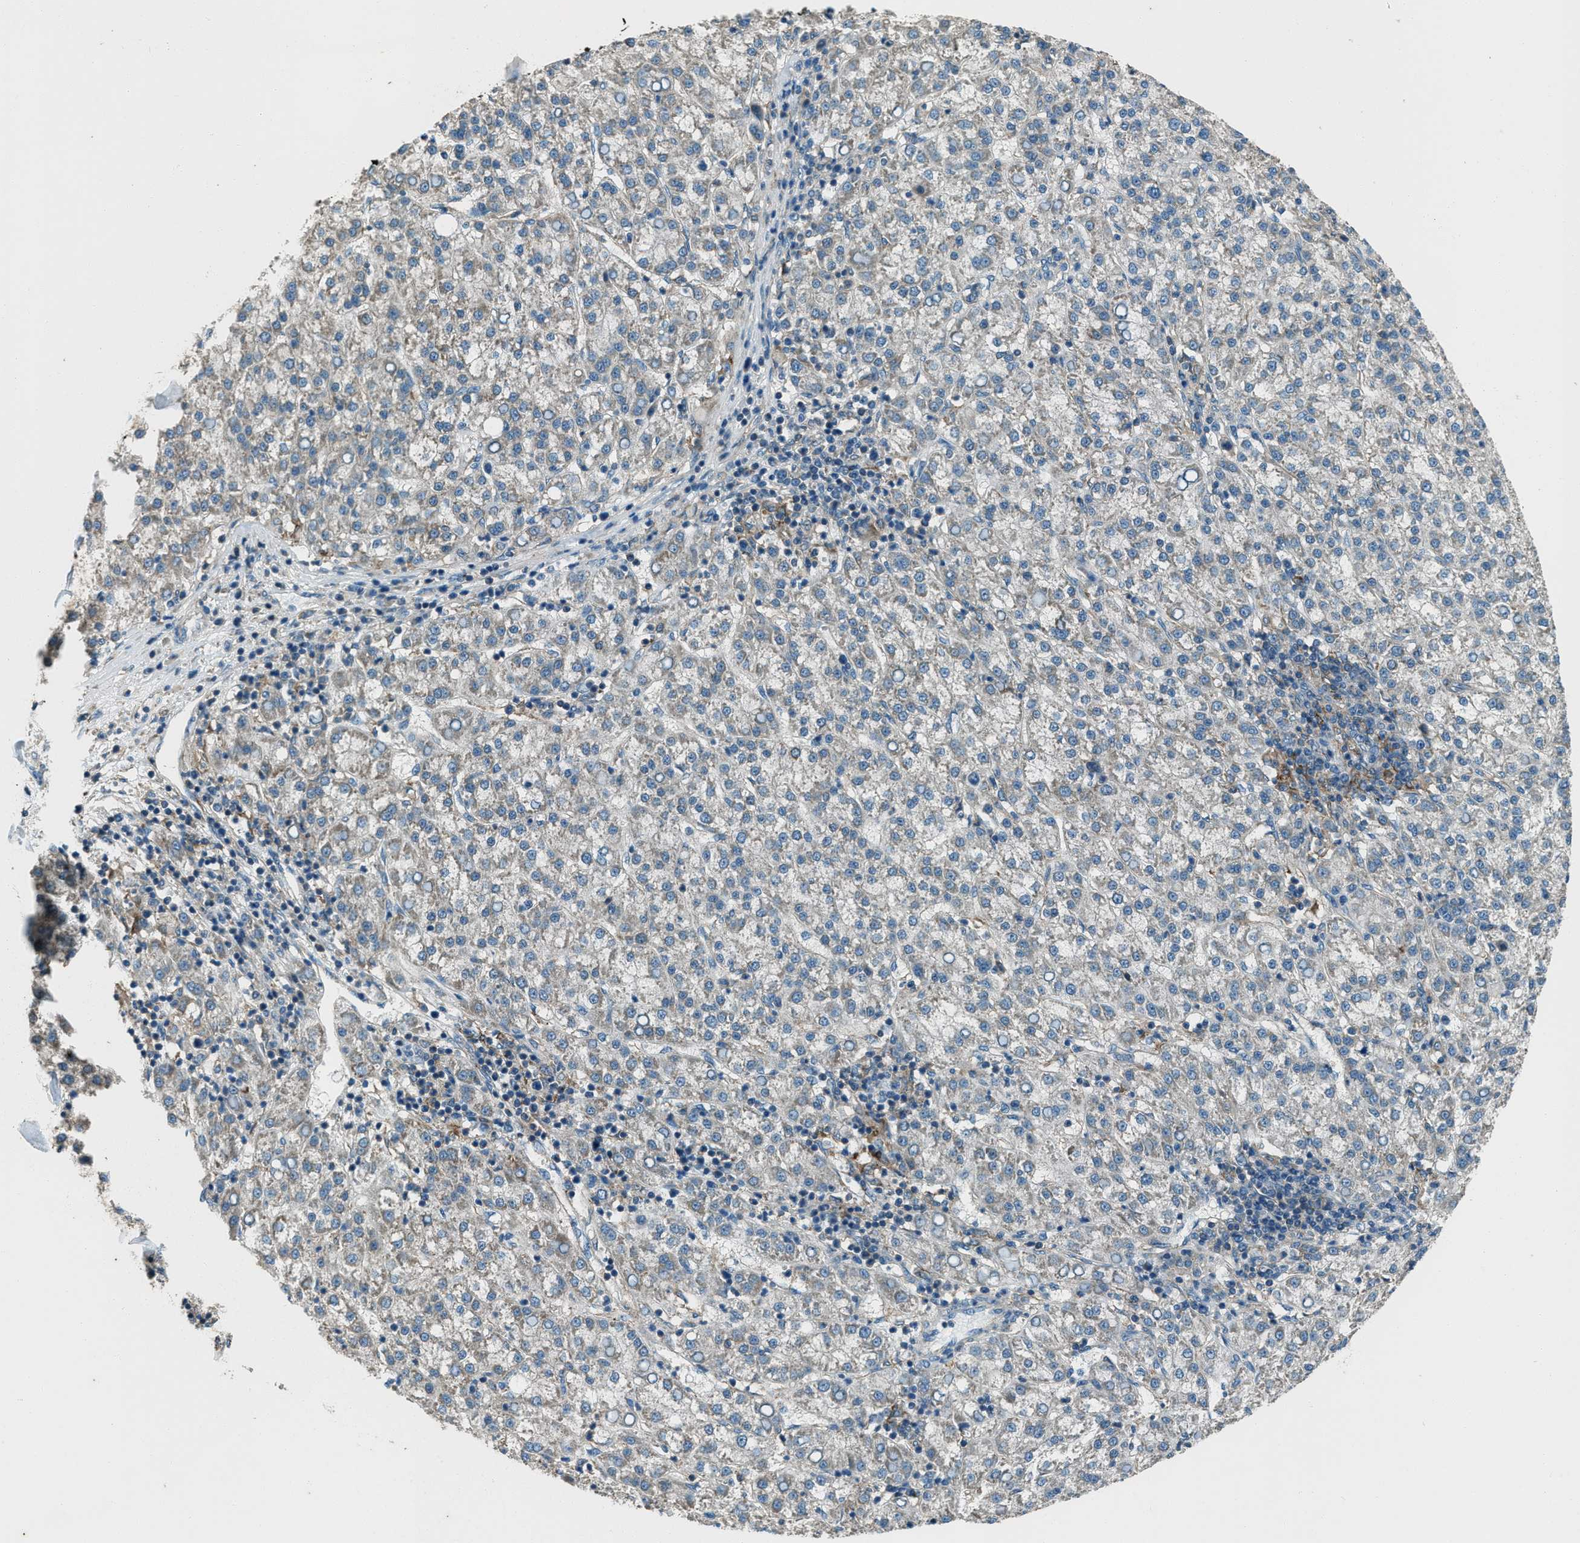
{"staining": {"intensity": "negative", "quantity": "none", "location": "none"}, "tissue": "liver cancer", "cell_type": "Tumor cells", "image_type": "cancer", "snomed": [{"axis": "morphology", "description": "Carcinoma, Hepatocellular, NOS"}, {"axis": "topography", "description": "Liver"}], "caption": "The immunohistochemistry micrograph has no significant positivity in tumor cells of liver hepatocellular carcinoma tissue. The staining is performed using DAB brown chromogen with nuclei counter-stained in using hematoxylin.", "gene": "SVIL", "patient": {"sex": "female", "age": 58}}